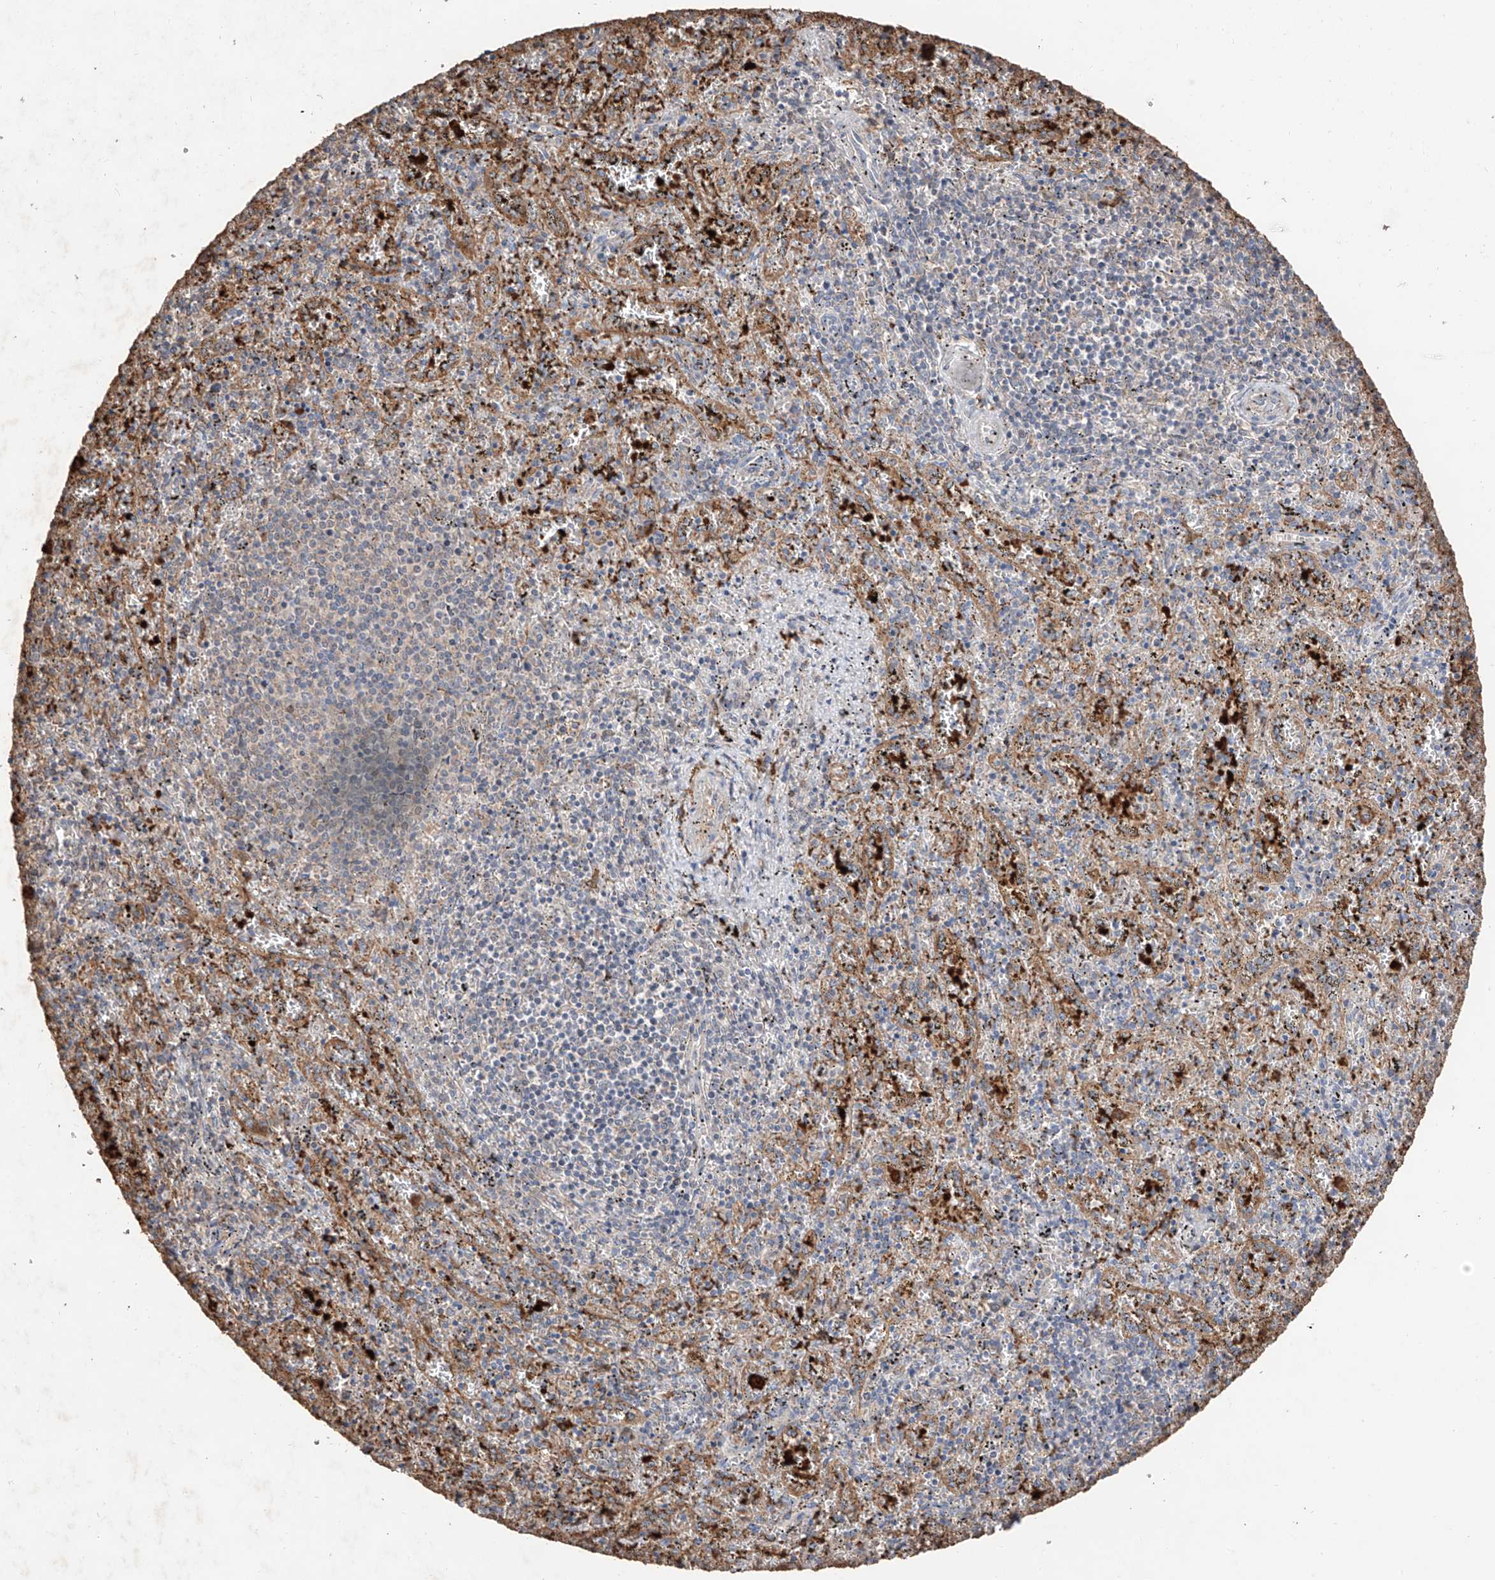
{"staining": {"intensity": "moderate", "quantity": "<25%", "location": "cytoplasmic/membranous"}, "tissue": "spleen", "cell_type": "Cells in red pulp", "image_type": "normal", "snomed": [{"axis": "morphology", "description": "Normal tissue, NOS"}, {"axis": "topography", "description": "Spleen"}], "caption": "Immunohistochemistry of normal human spleen demonstrates low levels of moderate cytoplasmic/membranous positivity in approximately <25% of cells in red pulp.", "gene": "EDN1", "patient": {"sex": "male", "age": 11}}